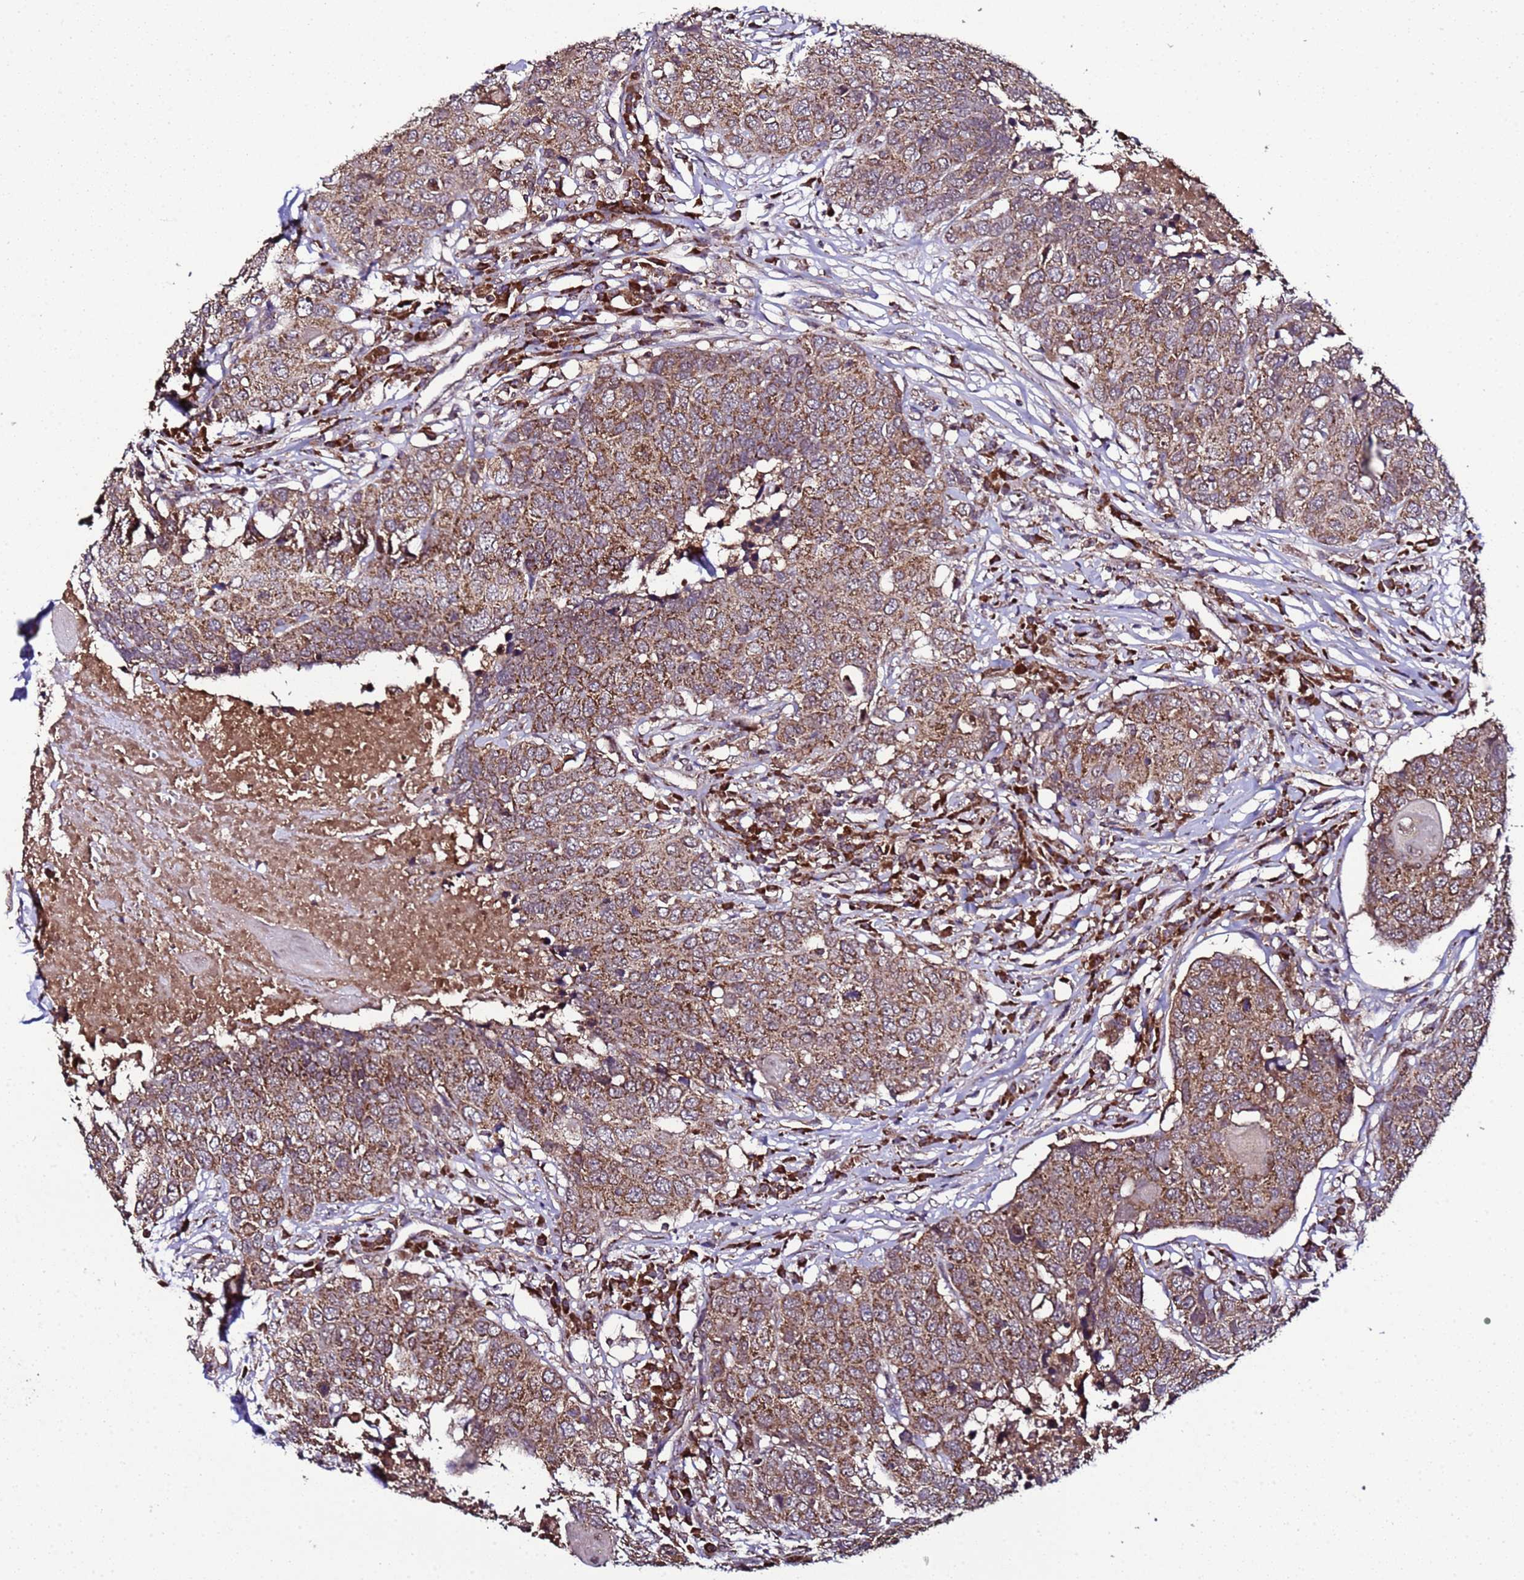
{"staining": {"intensity": "moderate", "quantity": ">75%", "location": "cytoplasmic/membranous"}, "tissue": "head and neck cancer", "cell_type": "Tumor cells", "image_type": "cancer", "snomed": [{"axis": "morphology", "description": "Squamous cell carcinoma, NOS"}, {"axis": "topography", "description": "Head-Neck"}], "caption": "A histopathology image showing moderate cytoplasmic/membranous positivity in about >75% of tumor cells in head and neck squamous cell carcinoma, as visualized by brown immunohistochemical staining.", "gene": "HSPBAP1", "patient": {"sex": "male", "age": 66}}